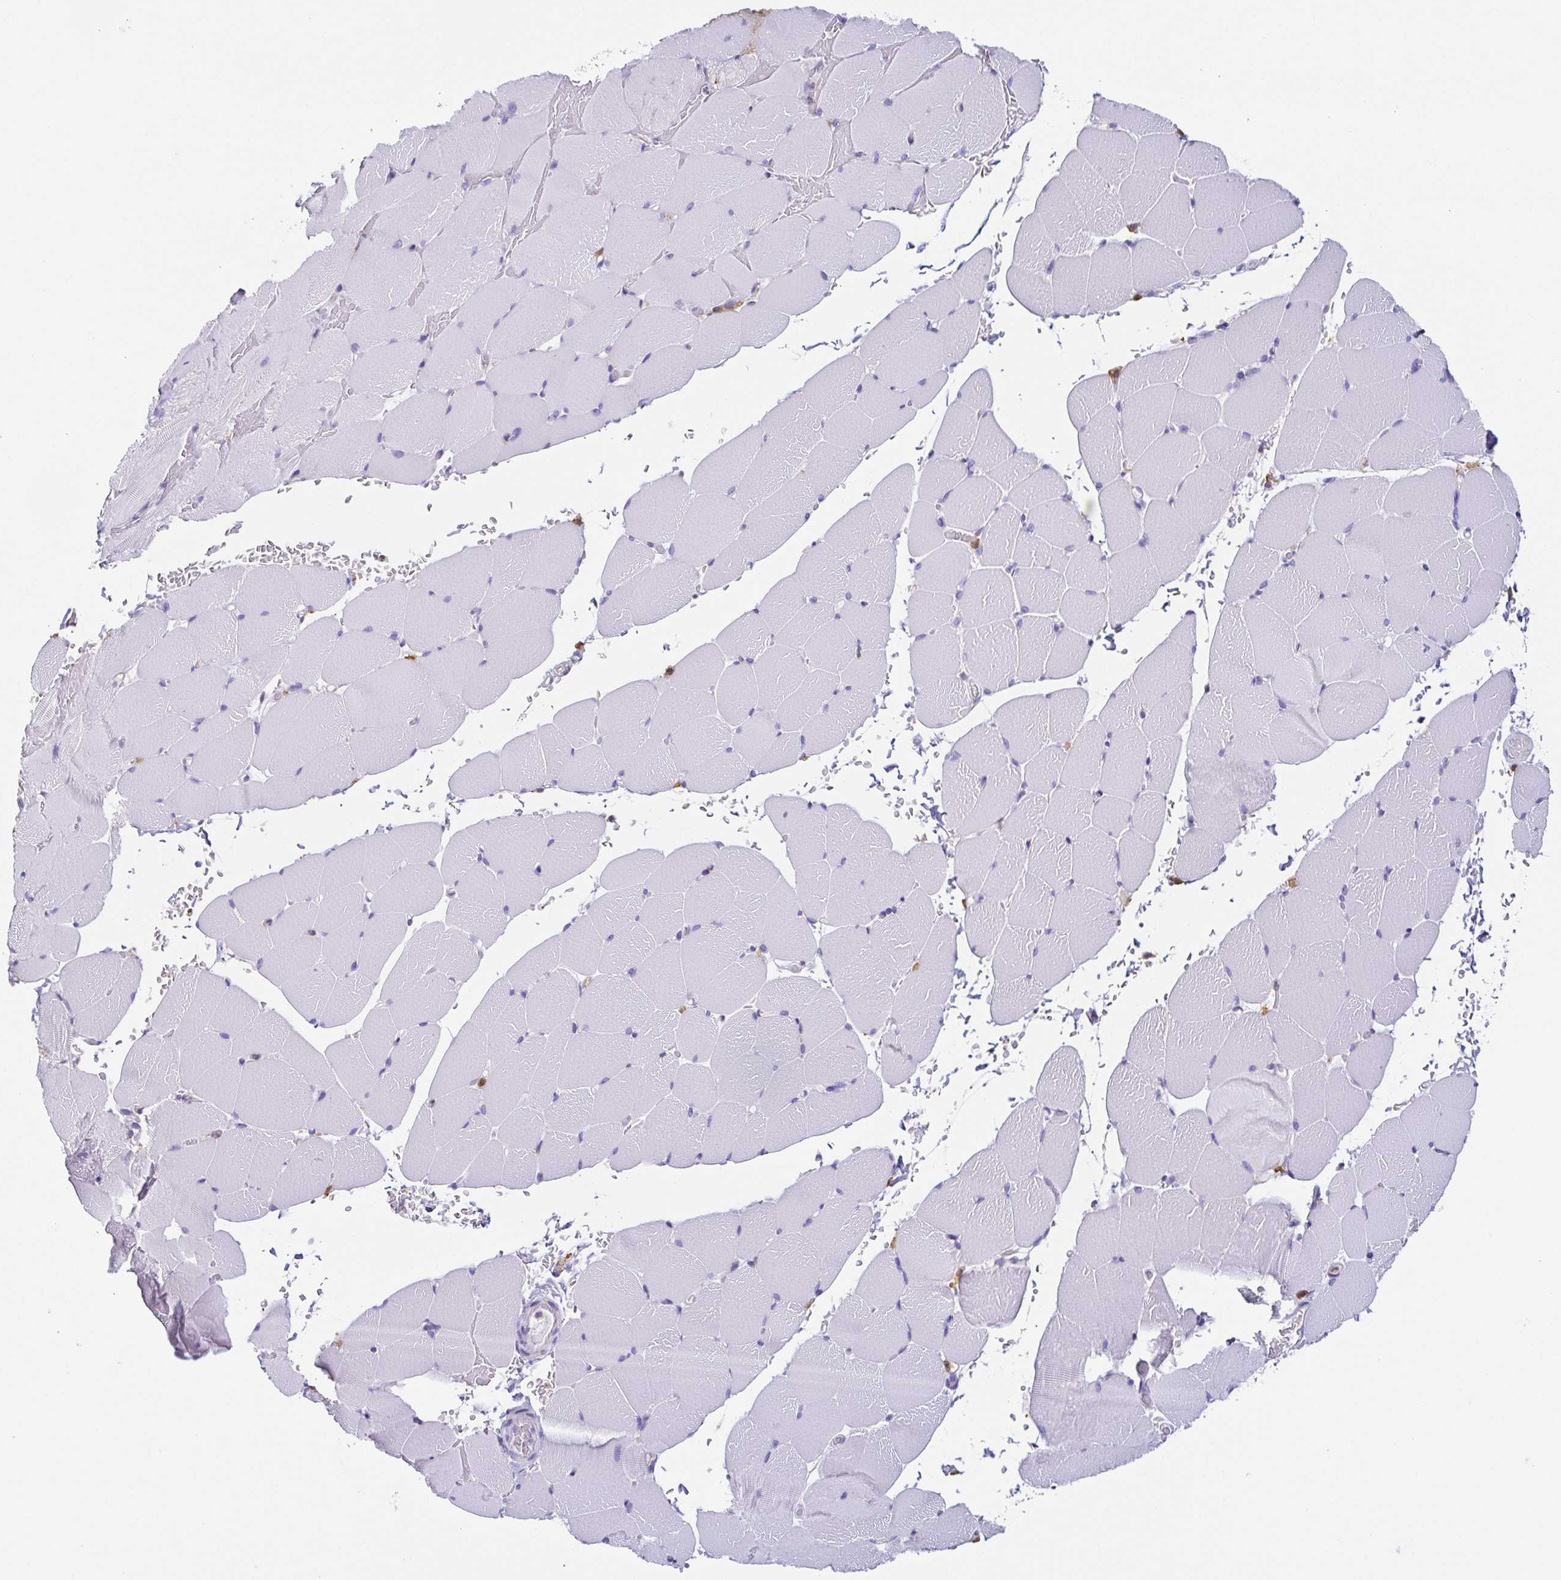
{"staining": {"intensity": "negative", "quantity": "none", "location": "none"}, "tissue": "skeletal muscle", "cell_type": "Myocytes", "image_type": "normal", "snomed": [{"axis": "morphology", "description": "Normal tissue, NOS"}, {"axis": "topography", "description": "Skeletal muscle"}], "caption": "Skeletal muscle was stained to show a protein in brown. There is no significant expression in myocytes. Nuclei are stained in blue.", "gene": "ANXA10", "patient": {"sex": "female", "age": 37}}